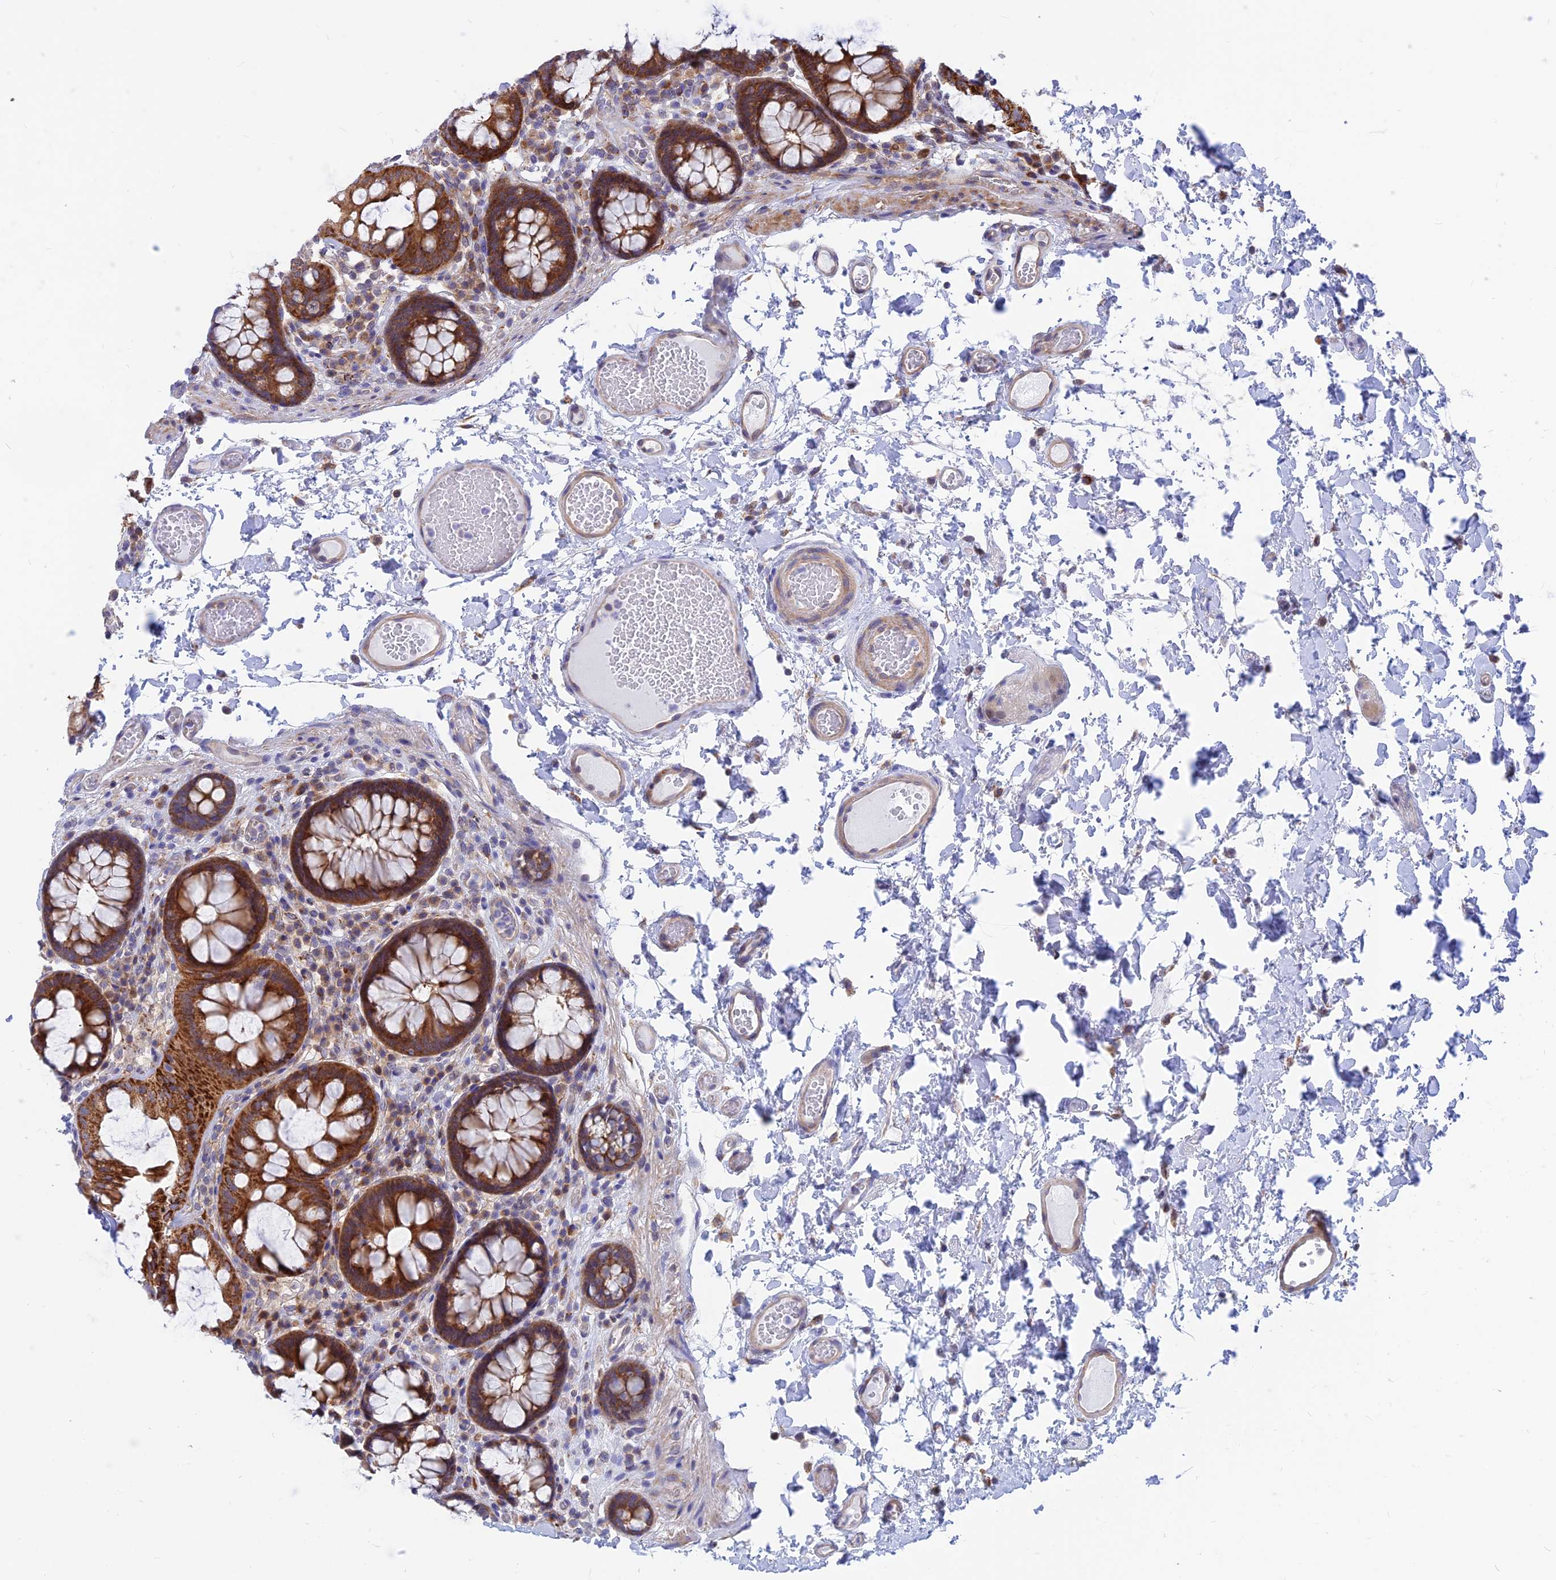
{"staining": {"intensity": "moderate", "quantity": "25%-75%", "location": "cytoplasmic/membranous"}, "tissue": "colon", "cell_type": "Endothelial cells", "image_type": "normal", "snomed": [{"axis": "morphology", "description": "Normal tissue, NOS"}, {"axis": "topography", "description": "Colon"}], "caption": "Immunohistochemical staining of benign human colon reveals medium levels of moderate cytoplasmic/membranous expression in about 25%-75% of endothelial cells.", "gene": "DNAJC16", "patient": {"sex": "male", "age": 84}}